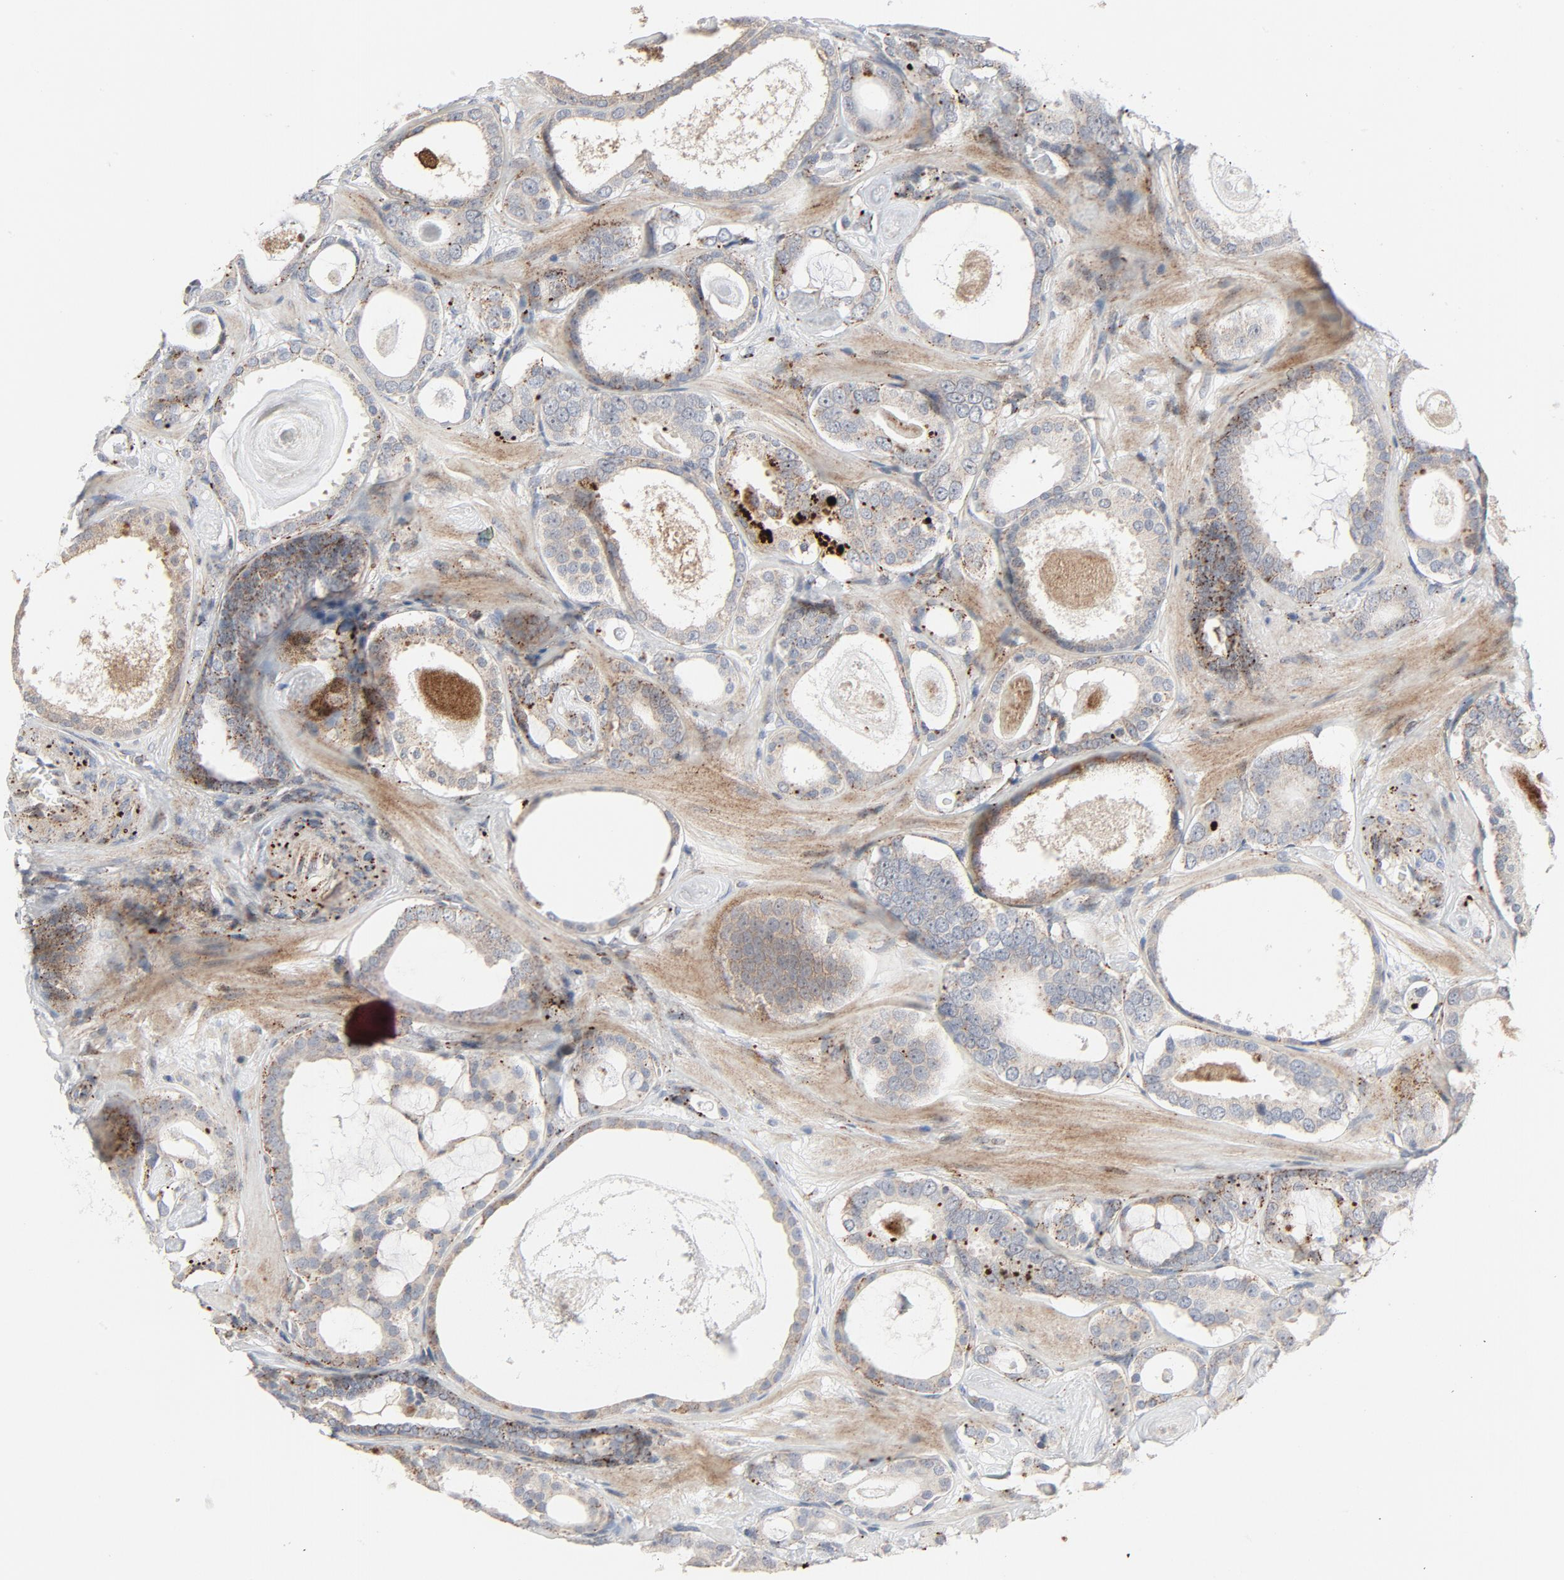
{"staining": {"intensity": "moderate", "quantity": "25%-75%", "location": "cytoplasmic/membranous"}, "tissue": "prostate cancer", "cell_type": "Tumor cells", "image_type": "cancer", "snomed": [{"axis": "morphology", "description": "Adenocarcinoma, Low grade"}, {"axis": "topography", "description": "Prostate"}], "caption": "Human prostate low-grade adenocarcinoma stained with a protein marker shows moderate staining in tumor cells.", "gene": "AKT2", "patient": {"sex": "male", "age": 57}}